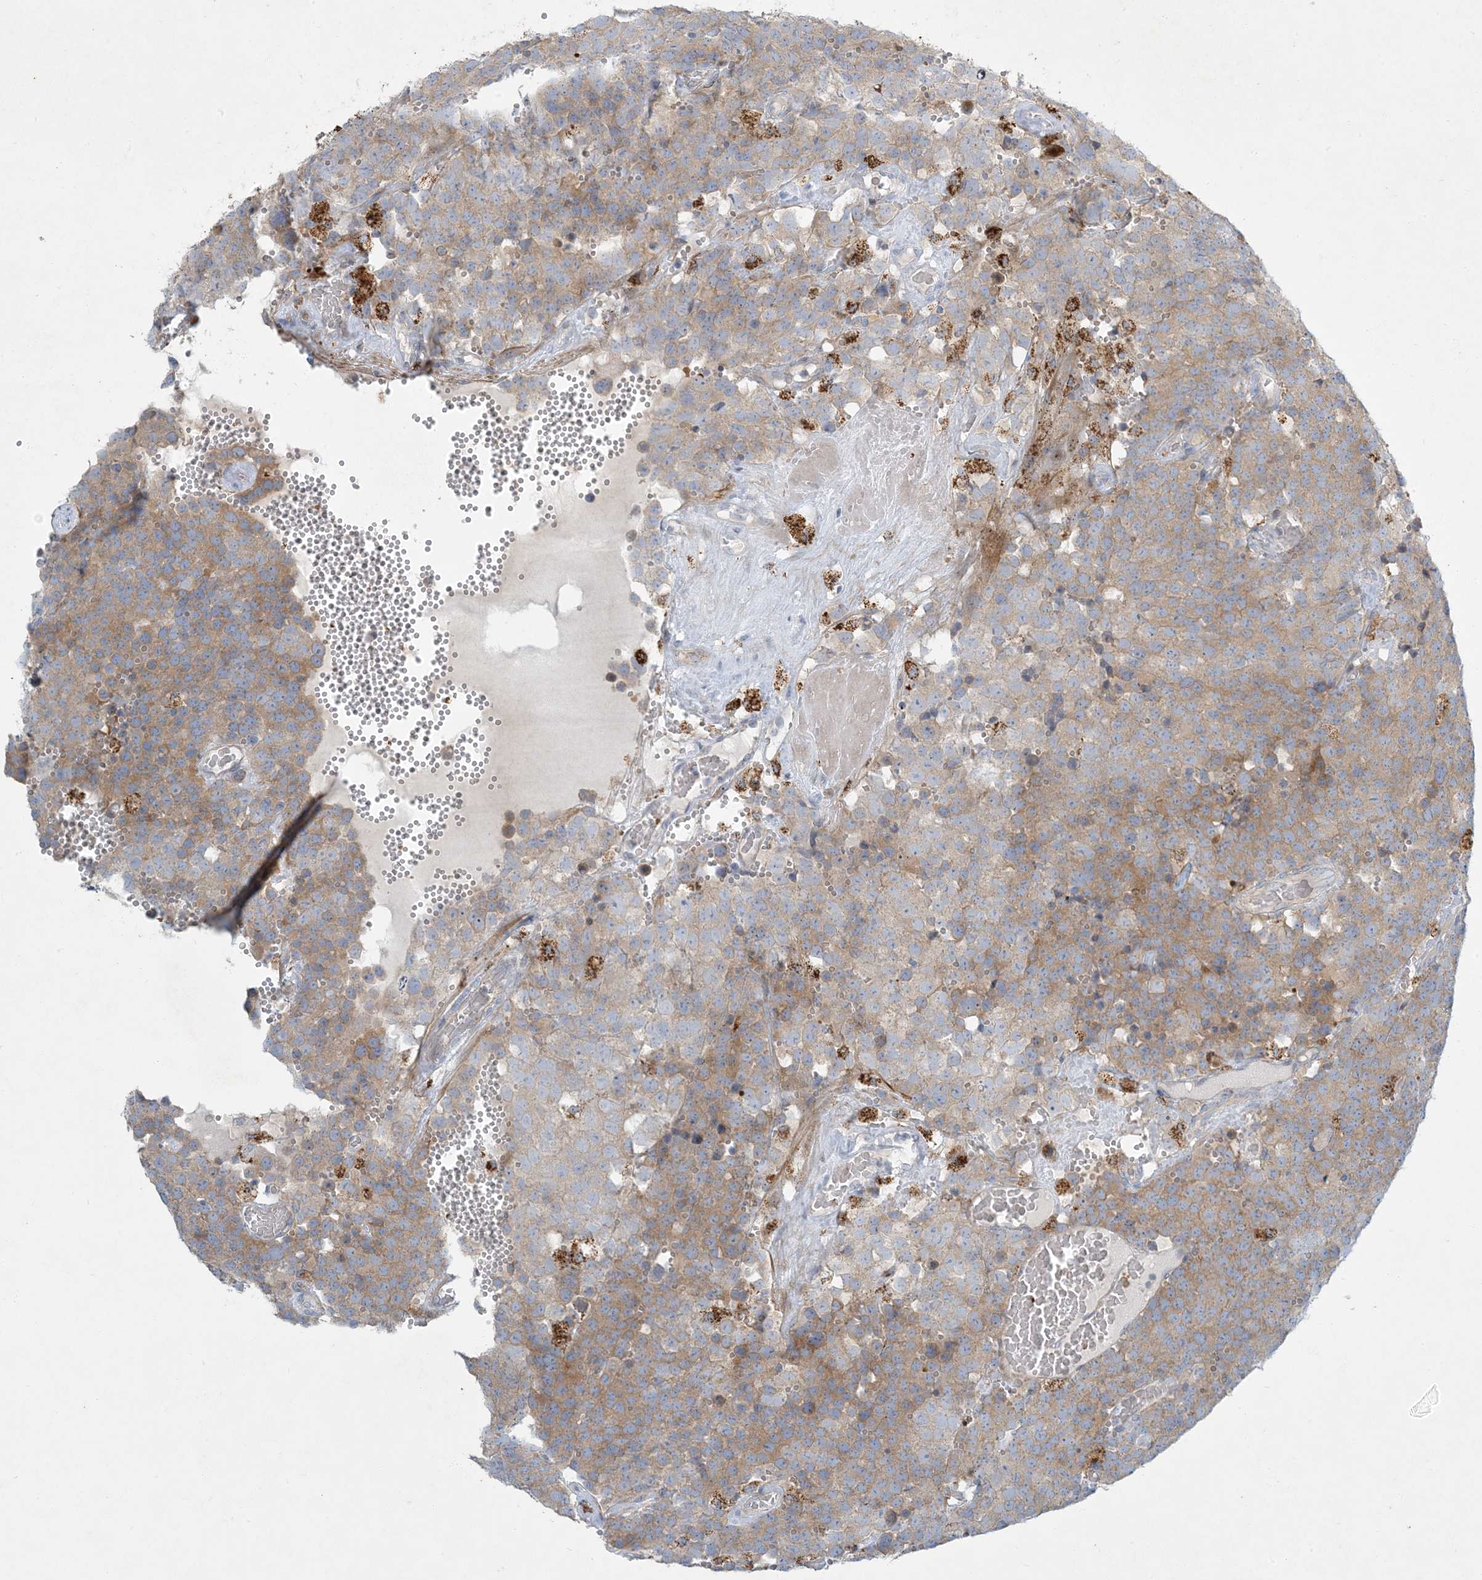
{"staining": {"intensity": "moderate", "quantity": ">75%", "location": "cytoplasmic/membranous"}, "tissue": "testis cancer", "cell_type": "Tumor cells", "image_type": "cancer", "snomed": [{"axis": "morphology", "description": "Seminoma, NOS"}, {"axis": "topography", "description": "Testis"}], "caption": "Tumor cells exhibit medium levels of moderate cytoplasmic/membranous positivity in about >75% of cells in human seminoma (testis). Using DAB (brown) and hematoxylin (blue) stains, captured at high magnification using brightfield microscopy.", "gene": "LTN1", "patient": {"sex": "male", "age": 71}}